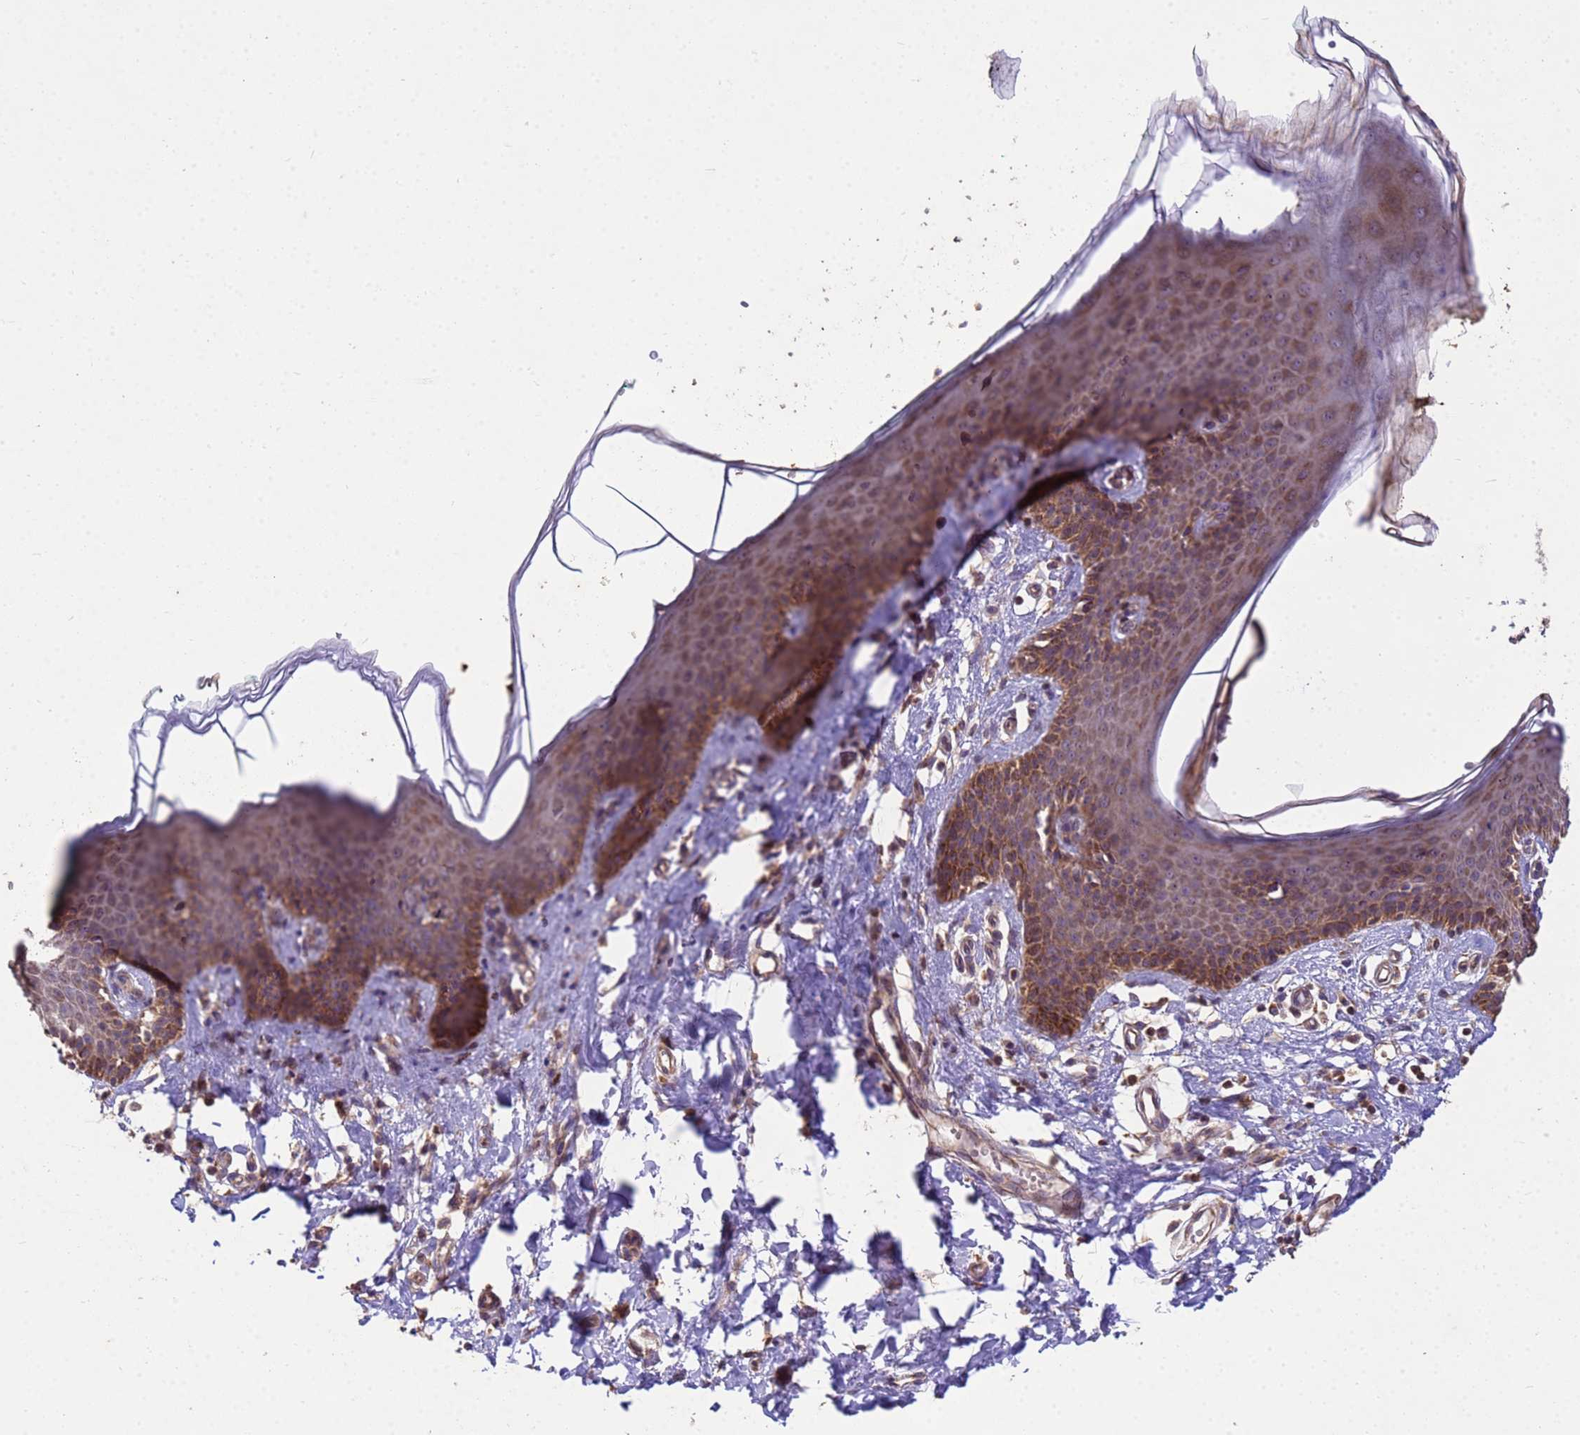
{"staining": {"intensity": "moderate", "quantity": ">75%", "location": "cytoplasmic/membranous"}, "tissue": "skin", "cell_type": "Epidermal cells", "image_type": "normal", "snomed": [{"axis": "morphology", "description": "Normal tissue, NOS"}, {"axis": "topography", "description": "Vulva"}], "caption": "Immunohistochemical staining of unremarkable human skin exhibits moderate cytoplasmic/membranous protein staining in about >75% of epidermal cells.", "gene": "P2RX7", "patient": {"sex": "female", "age": 66}}